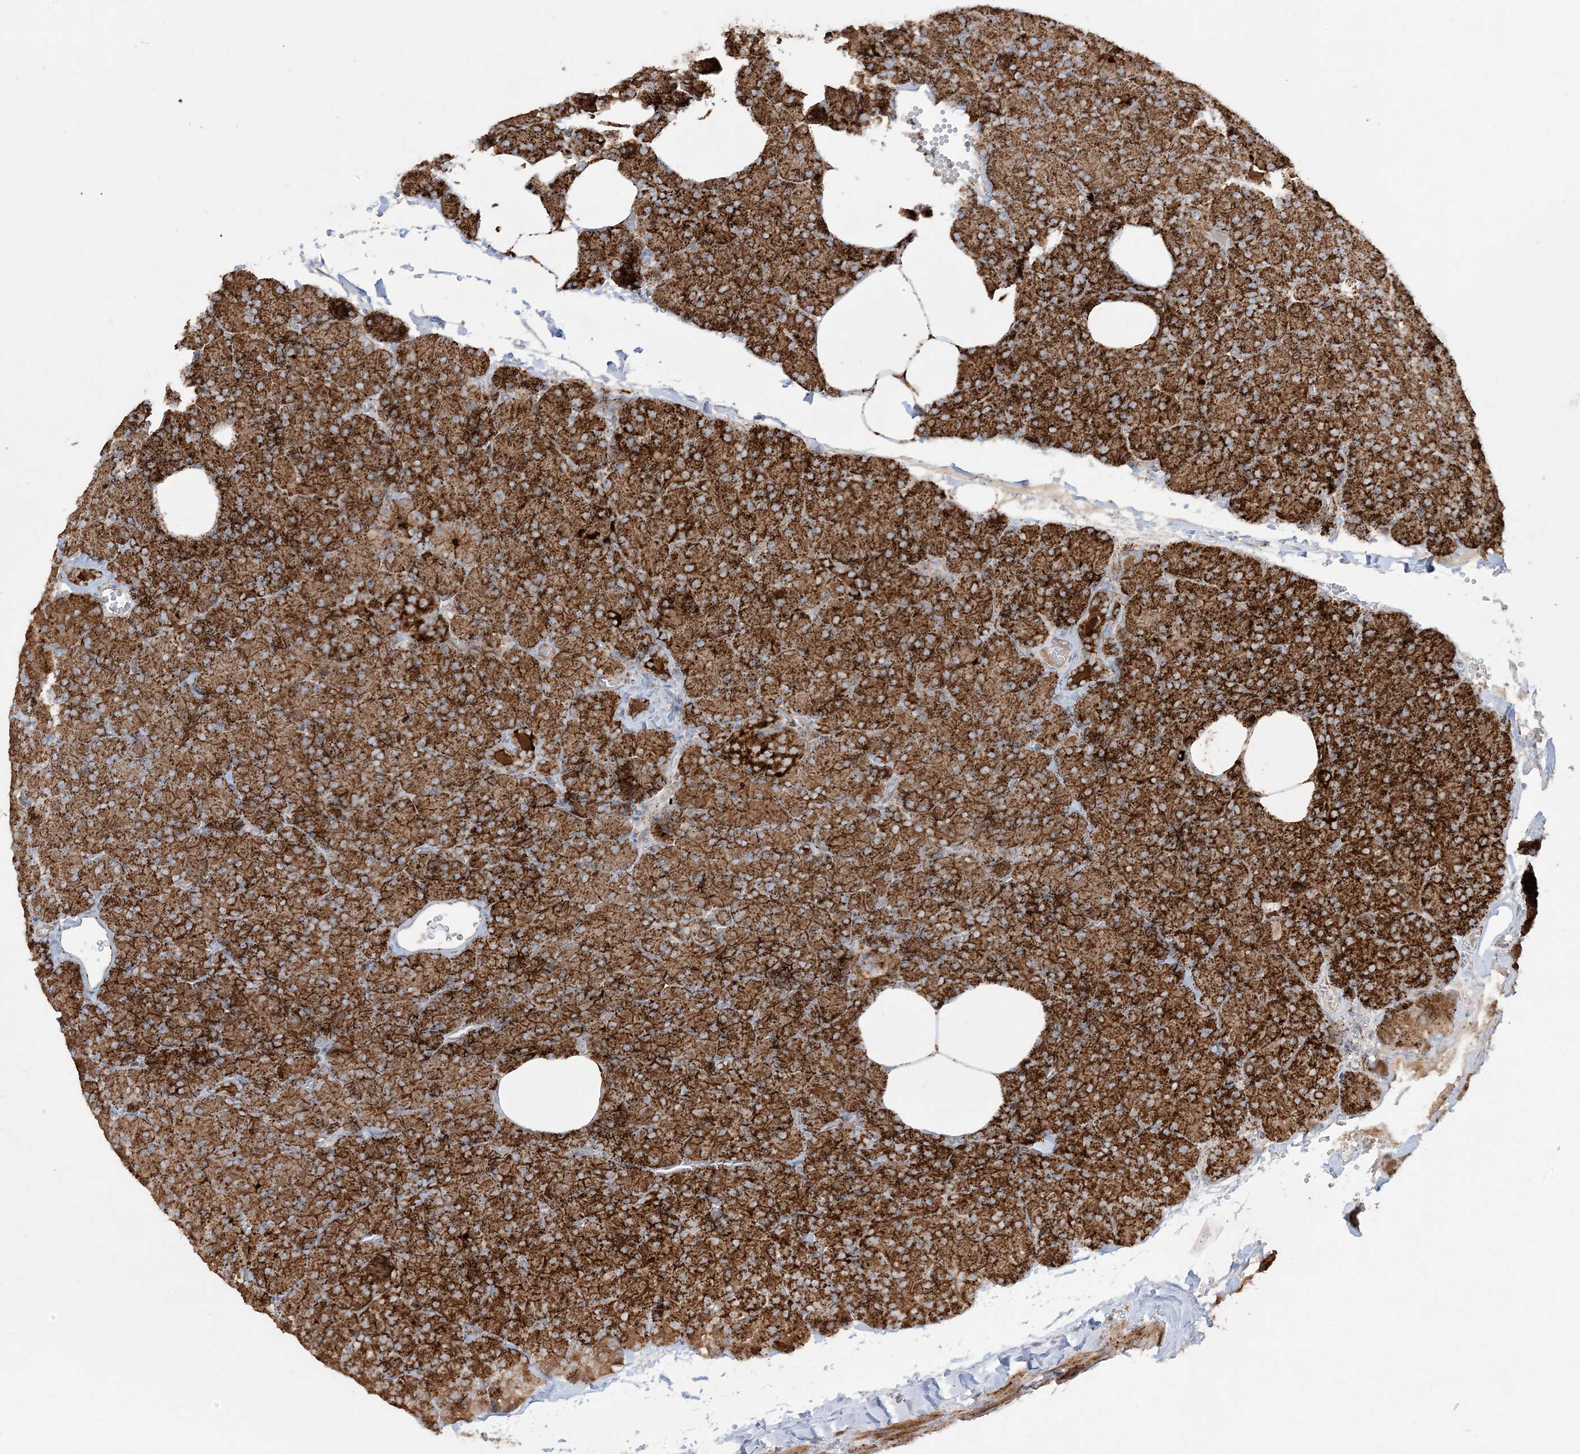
{"staining": {"intensity": "strong", "quantity": ">75%", "location": "cytoplasmic/membranous"}, "tissue": "pancreas", "cell_type": "Exocrine glandular cells", "image_type": "normal", "snomed": [{"axis": "morphology", "description": "Normal tissue, NOS"}, {"axis": "morphology", "description": "Carcinoid, malignant, NOS"}, {"axis": "topography", "description": "Pancreas"}], "caption": "The image reveals a brown stain indicating the presence of a protein in the cytoplasmic/membranous of exocrine glandular cells in pancreas. (Brightfield microscopy of DAB IHC at high magnification).", "gene": "NDUFAF3", "patient": {"sex": "female", "age": 35}}